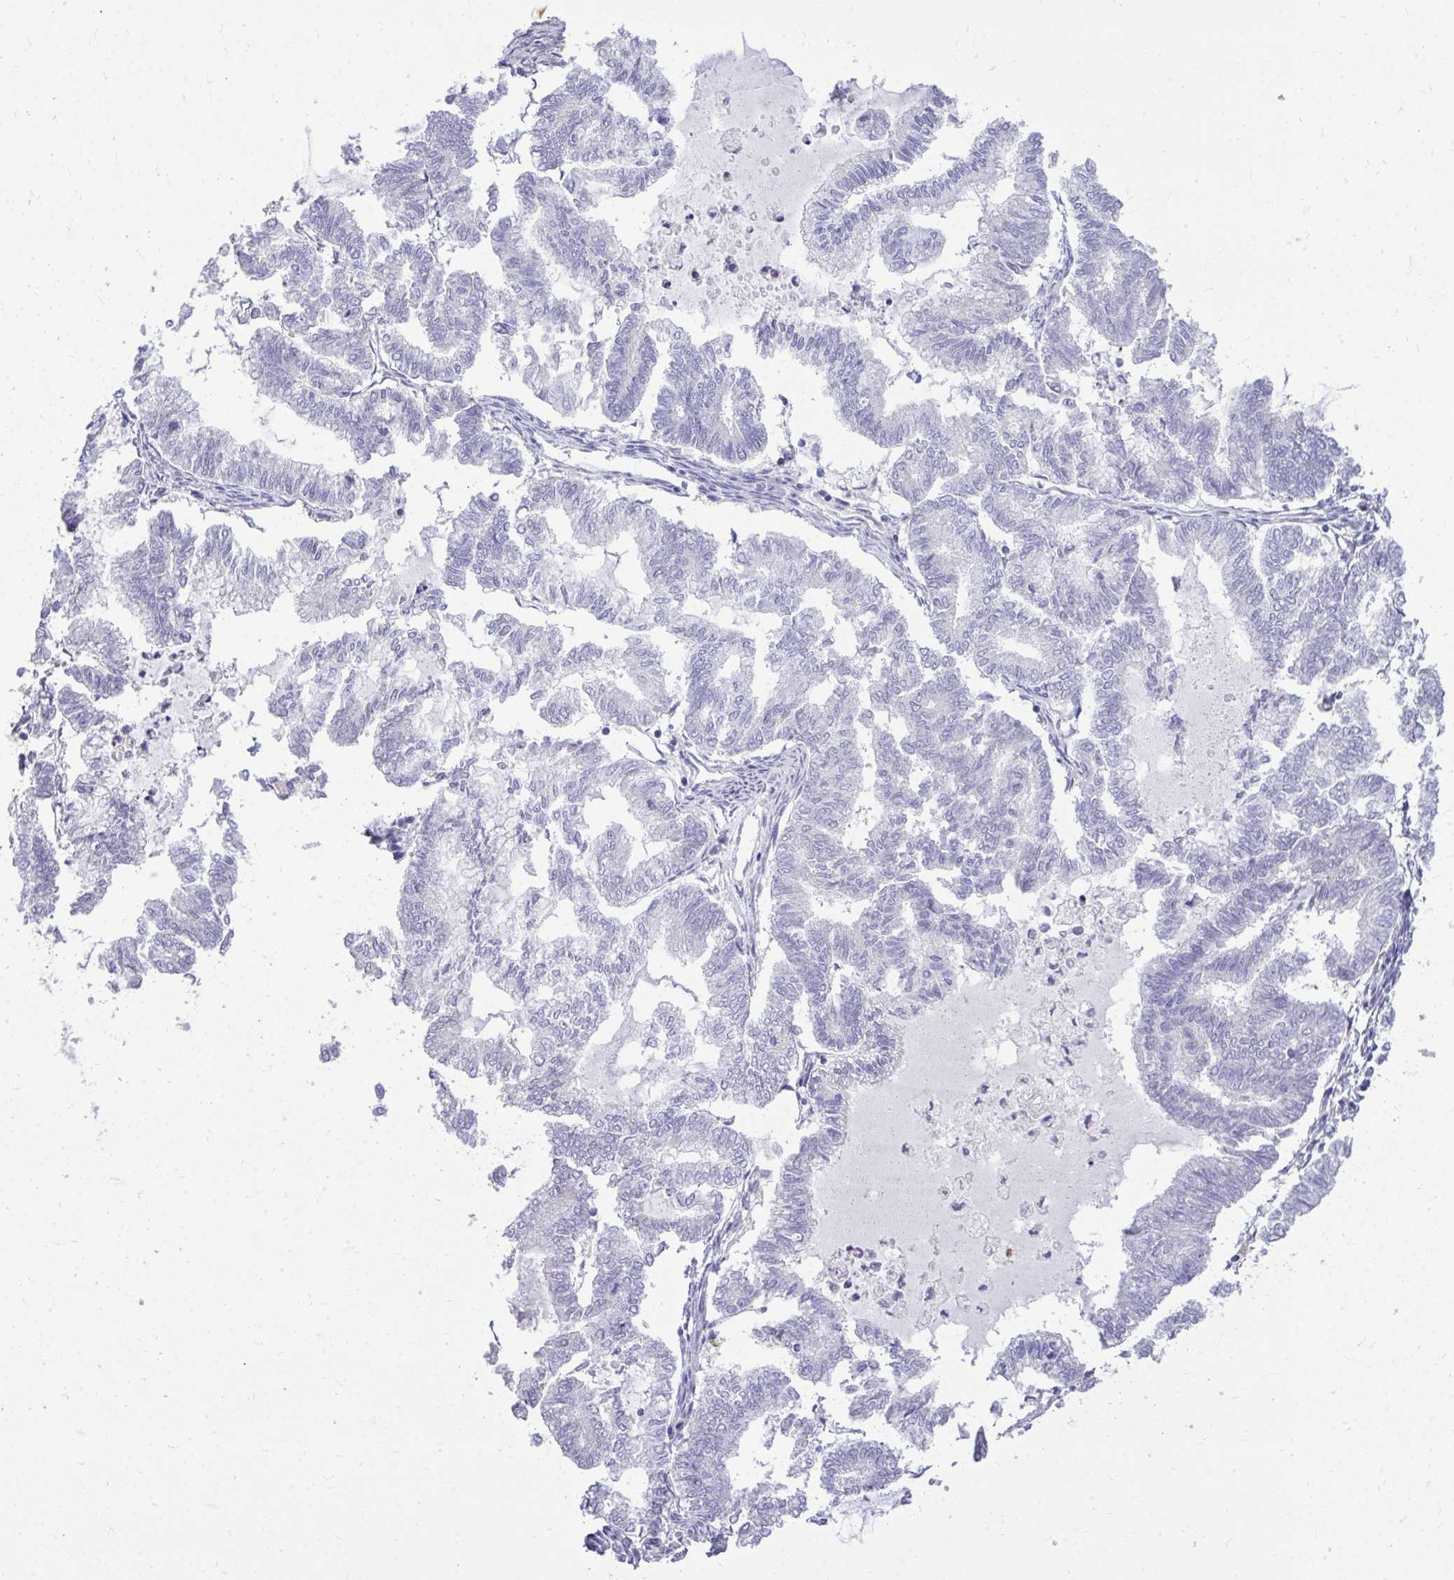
{"staining": {"intensity": "negative", "quantity": "none", "location": "none"}, "tissue": "endometrial cancer", "cell_type": "Tumor cells", "image_type": "cancer", "snomed": [{"axis": "morphology", "description": "Adenocarcinoma, NOS"}, {"axis": "topography", "description": "Endometrium"}], "caption": "IHC of human endometrial cancer displays no positivity in tumor cells.", "gene": "DLX4", "patient": {"sex": "female", "age": 79}}